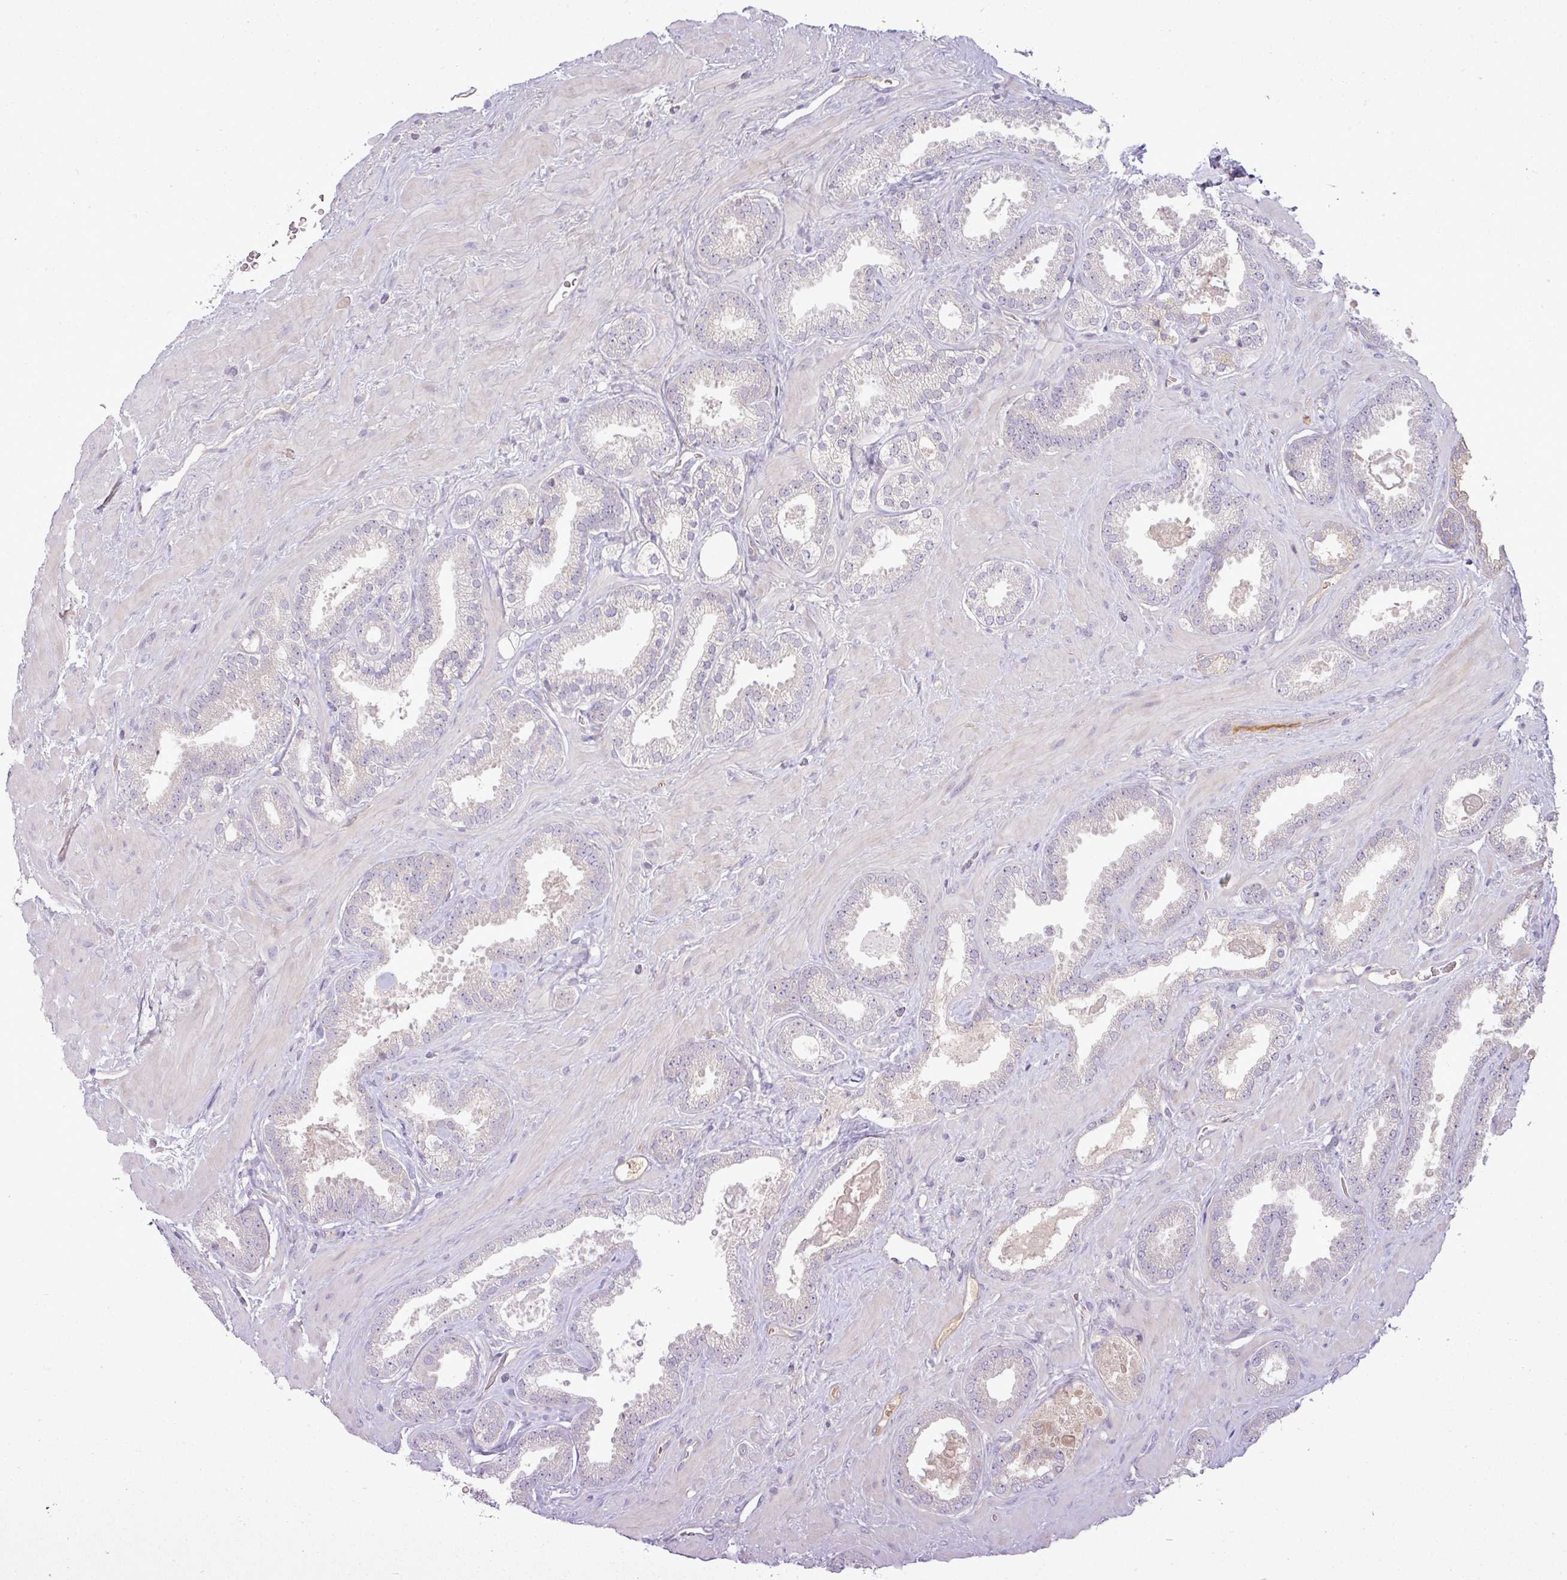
{"staining": {"intensity": "negative", "quantity": "none", "location": "none"}, "tissue": "prostate cancer", "cell_type": "Tumor cells", "image_type": "cancer", "snomed": [{"axis": "morphology", "description": "Adenocarcinoma, Low grade"}, {"axis": "topography", "description": "Prostate"}], "caption": "Tumor cells are negative for brown protein staining in low-grade adenocarcinoma (prostate).", "gene": "APOM", "patient": {"sex": "male", "age": 62}}